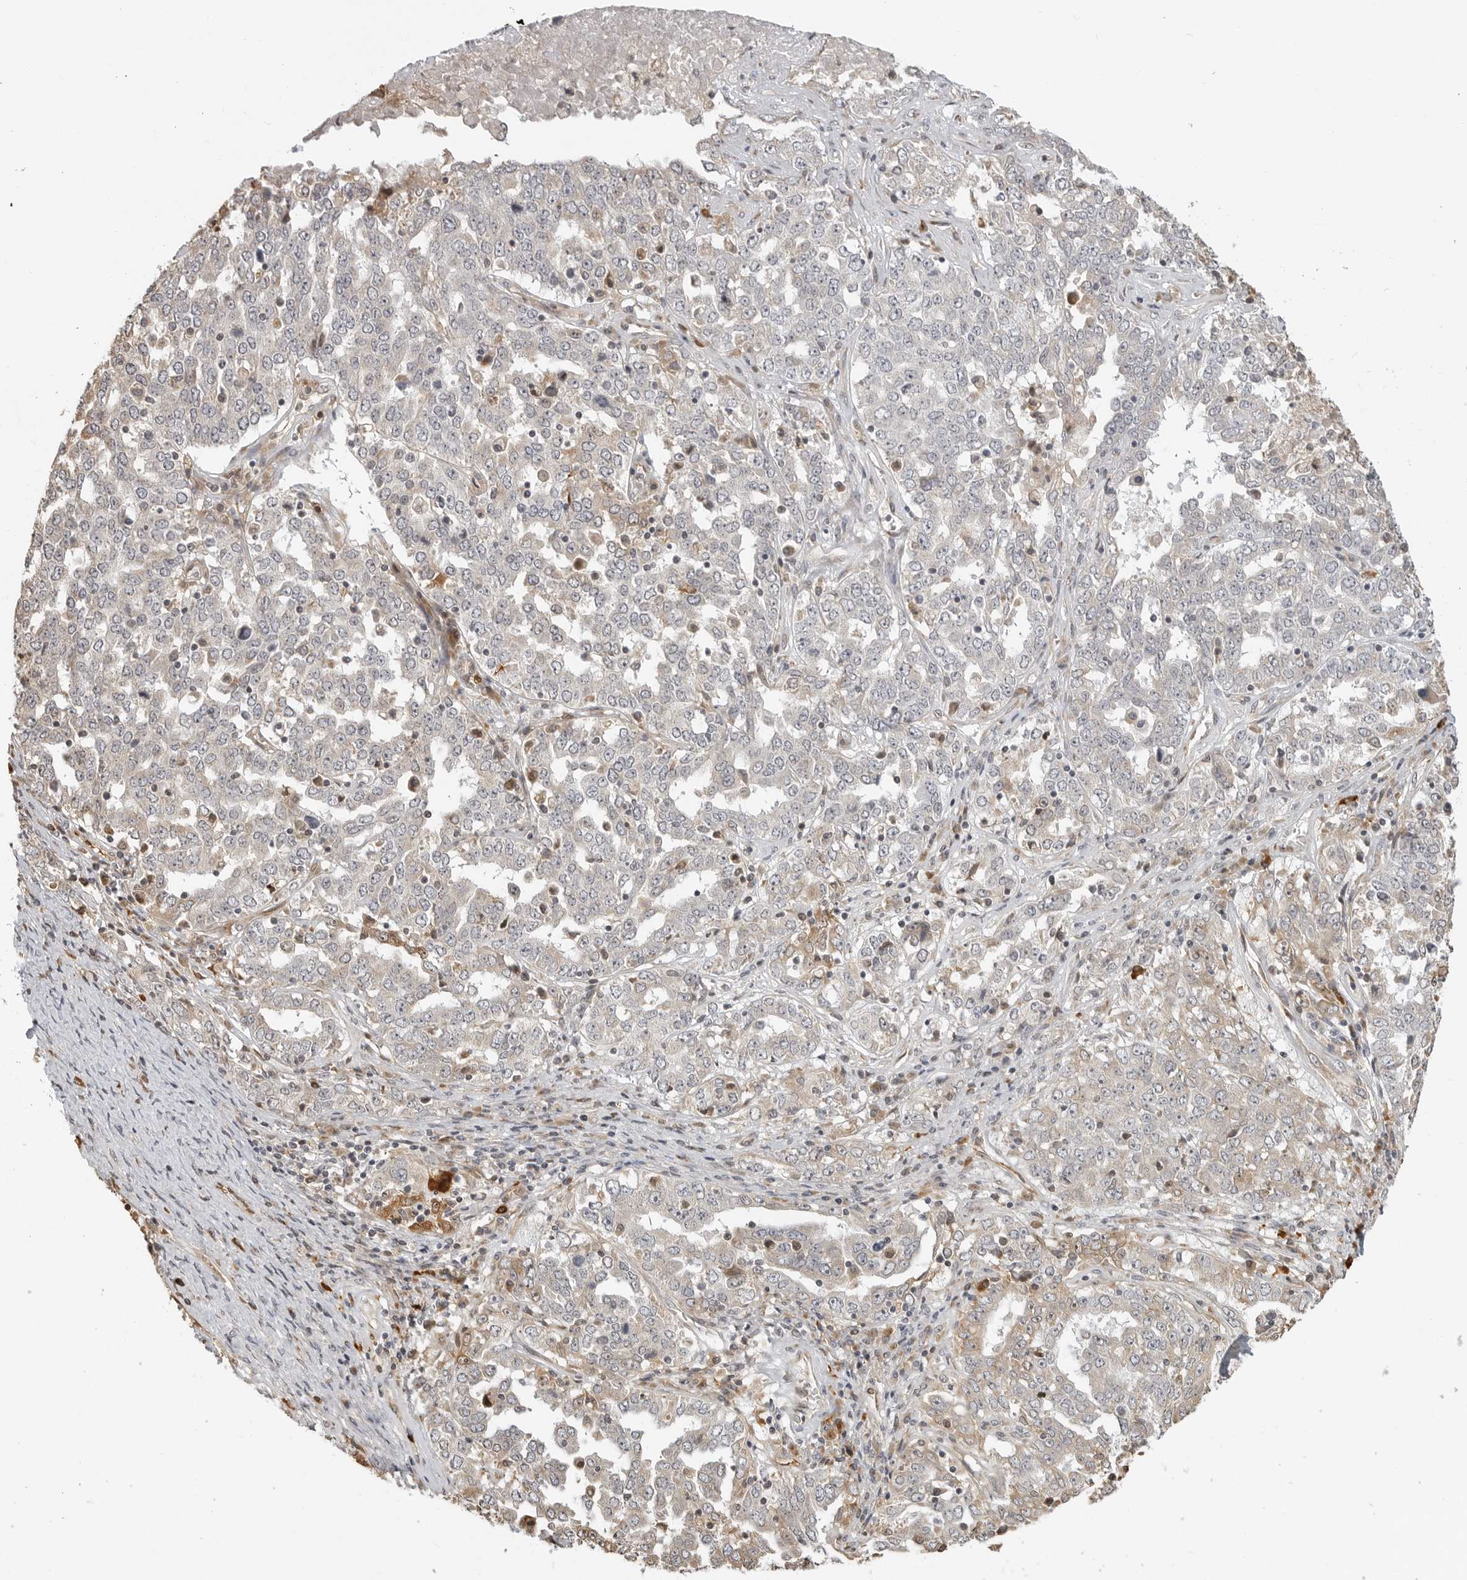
{"staining": {"intensity": "moderate", "quantity": "25%-75%", "location": "cytoplasmic/membranous"}, "tissue": "ovarian cancer", "cell_type": "Tumor cells", "image_type": "cancer", "snomed": [{"axis": "morphology", "description": "Carcinoma, endometroid"}, {"axis": "topography", "description": "Ovary"}], "caption": "Immunohistochemistry of human ovarian cancer demonstrates medium levels of moderate cytoplasmic/membranous staining in about 25%-75% of tumor cells.", "gene": "IDO1", "patient": {"sex": "female", "age": 62}}